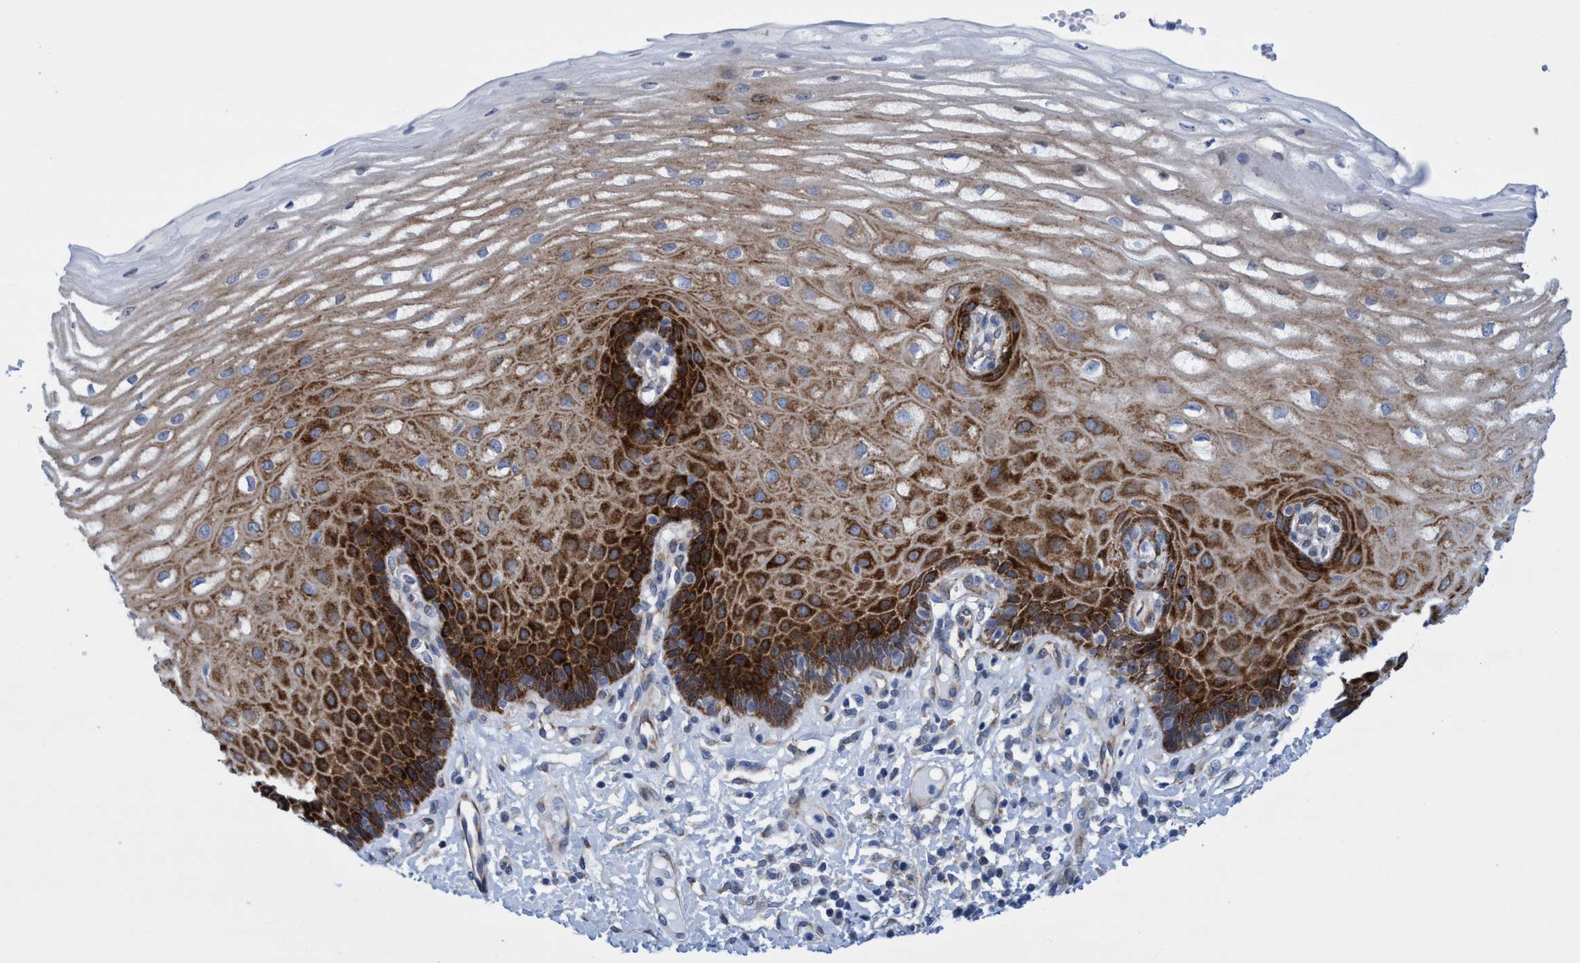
{"staining": {"intensity": "strong", "quantity": ">75%", "location": "cytoplasmic/membranous"}, "tissue": "esophagus", "cell_type": "Squamous epithelial cells", "image_type": "normal", "snomed": [{"axis": "morphology", "description": "Normal tissue, NOS"}, {"axis": "topography", "description": "Esophagus"}], "caption": "Esophagus was stained to show a protein in brown. There is high levels of strong cytoplasmic/membranous positivity in about >75% of squamous epithelial cells. Ihc stains the protein of interest in brown and the nuclei are stained blue.", "gene": "R3HCC1", "patient": {"sex": "male", "age": 54}}